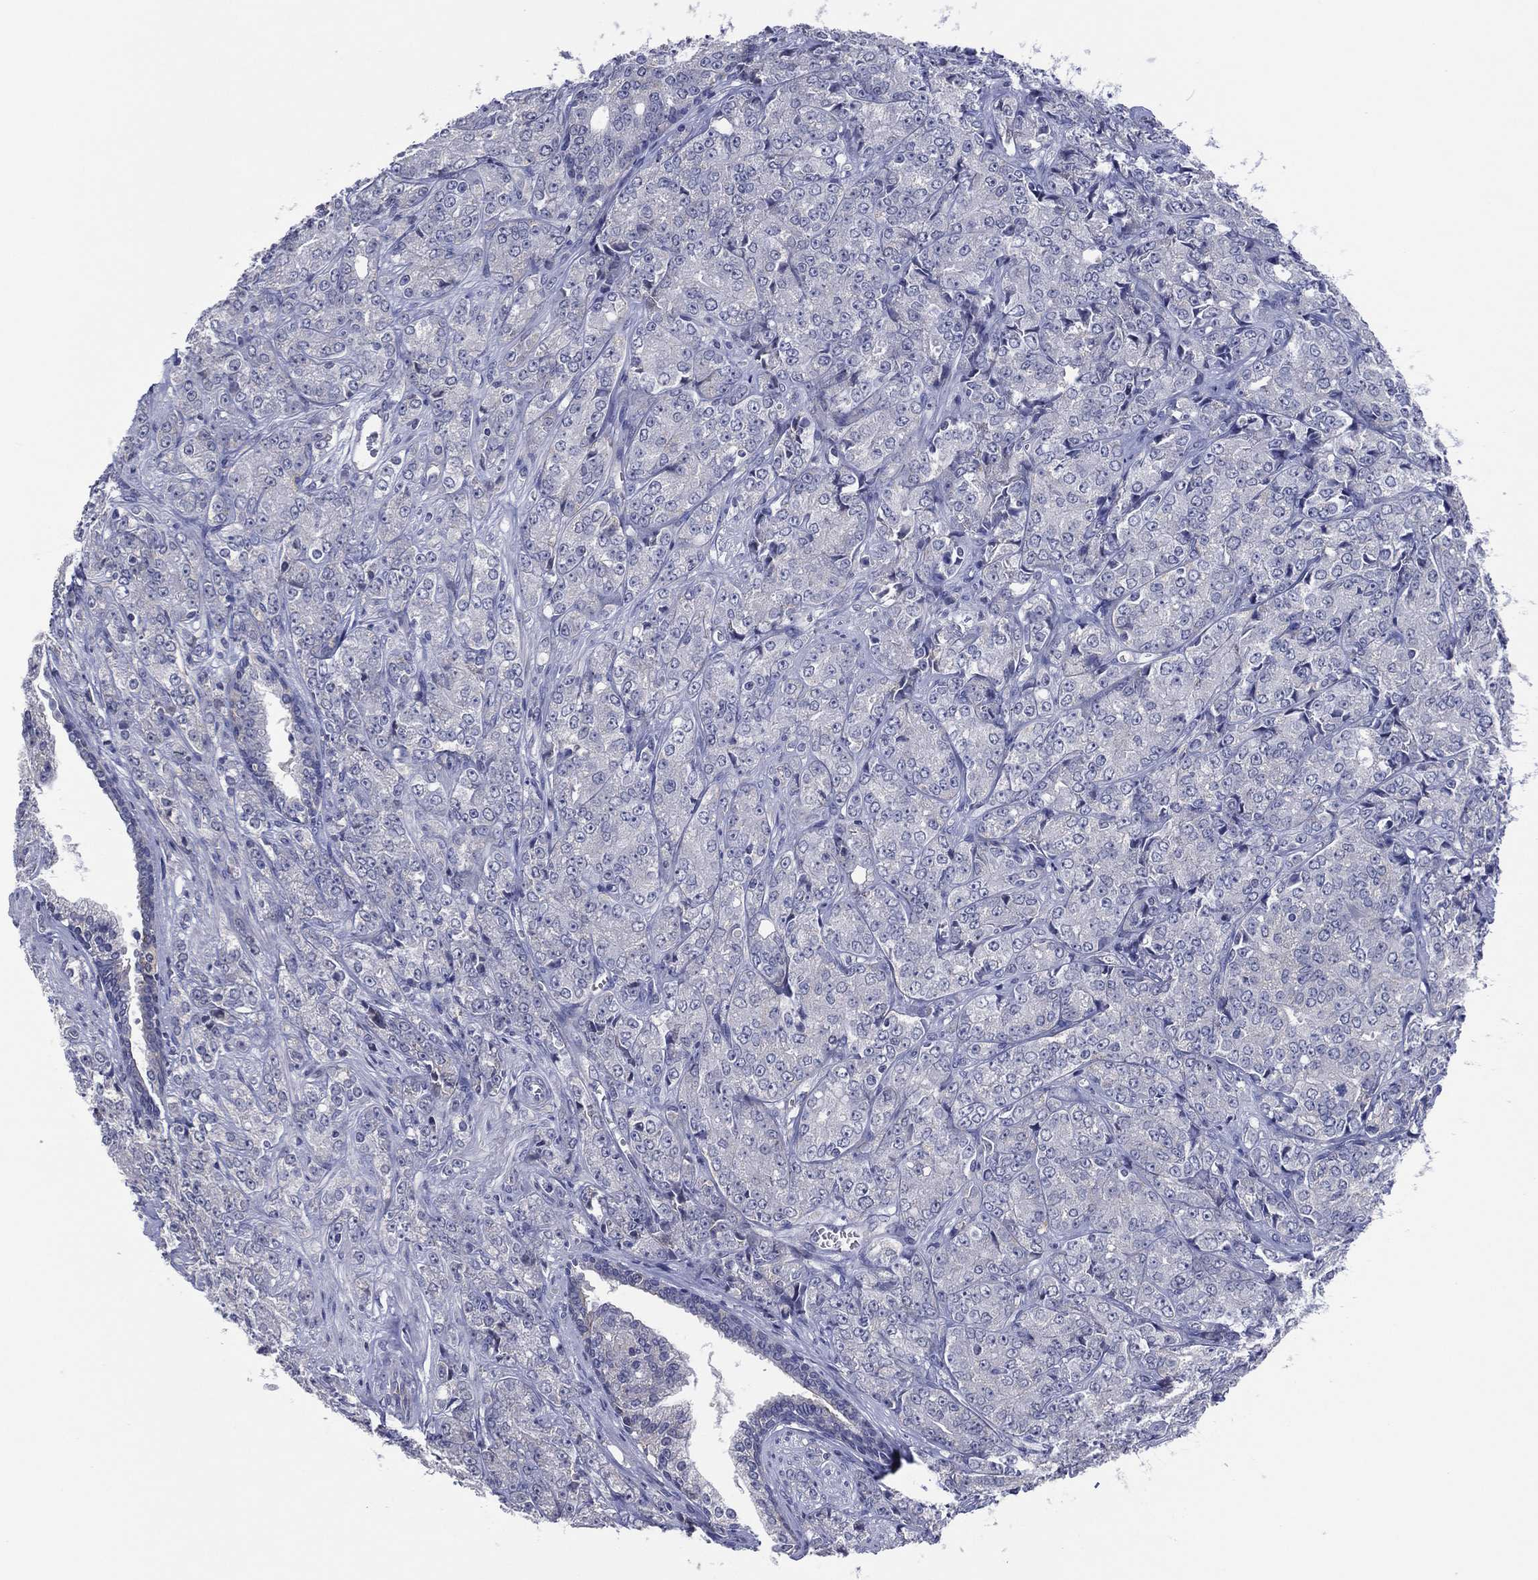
{"staining": {"intensity": "negative", "quantity": "none", "location": "none"}, "tissue": "prostate cancer", "cell_type": "Tumor cells", "image_type": "cancer", "snomed": [{"axis": "morphology", "description": "Adenocarcinoma, NOS"}, {"axis": "topography", "description": "Prostate and seminal vesicle, NOS"}, {"axis": "topography", "description": "Prostate"}], "caption": "IHC of prostate cancer (adenocarcinoma) exhibits no positivity in tumor cells.", "gene": "TRIM31", "patient": {"sex": "male", "age": 68}}